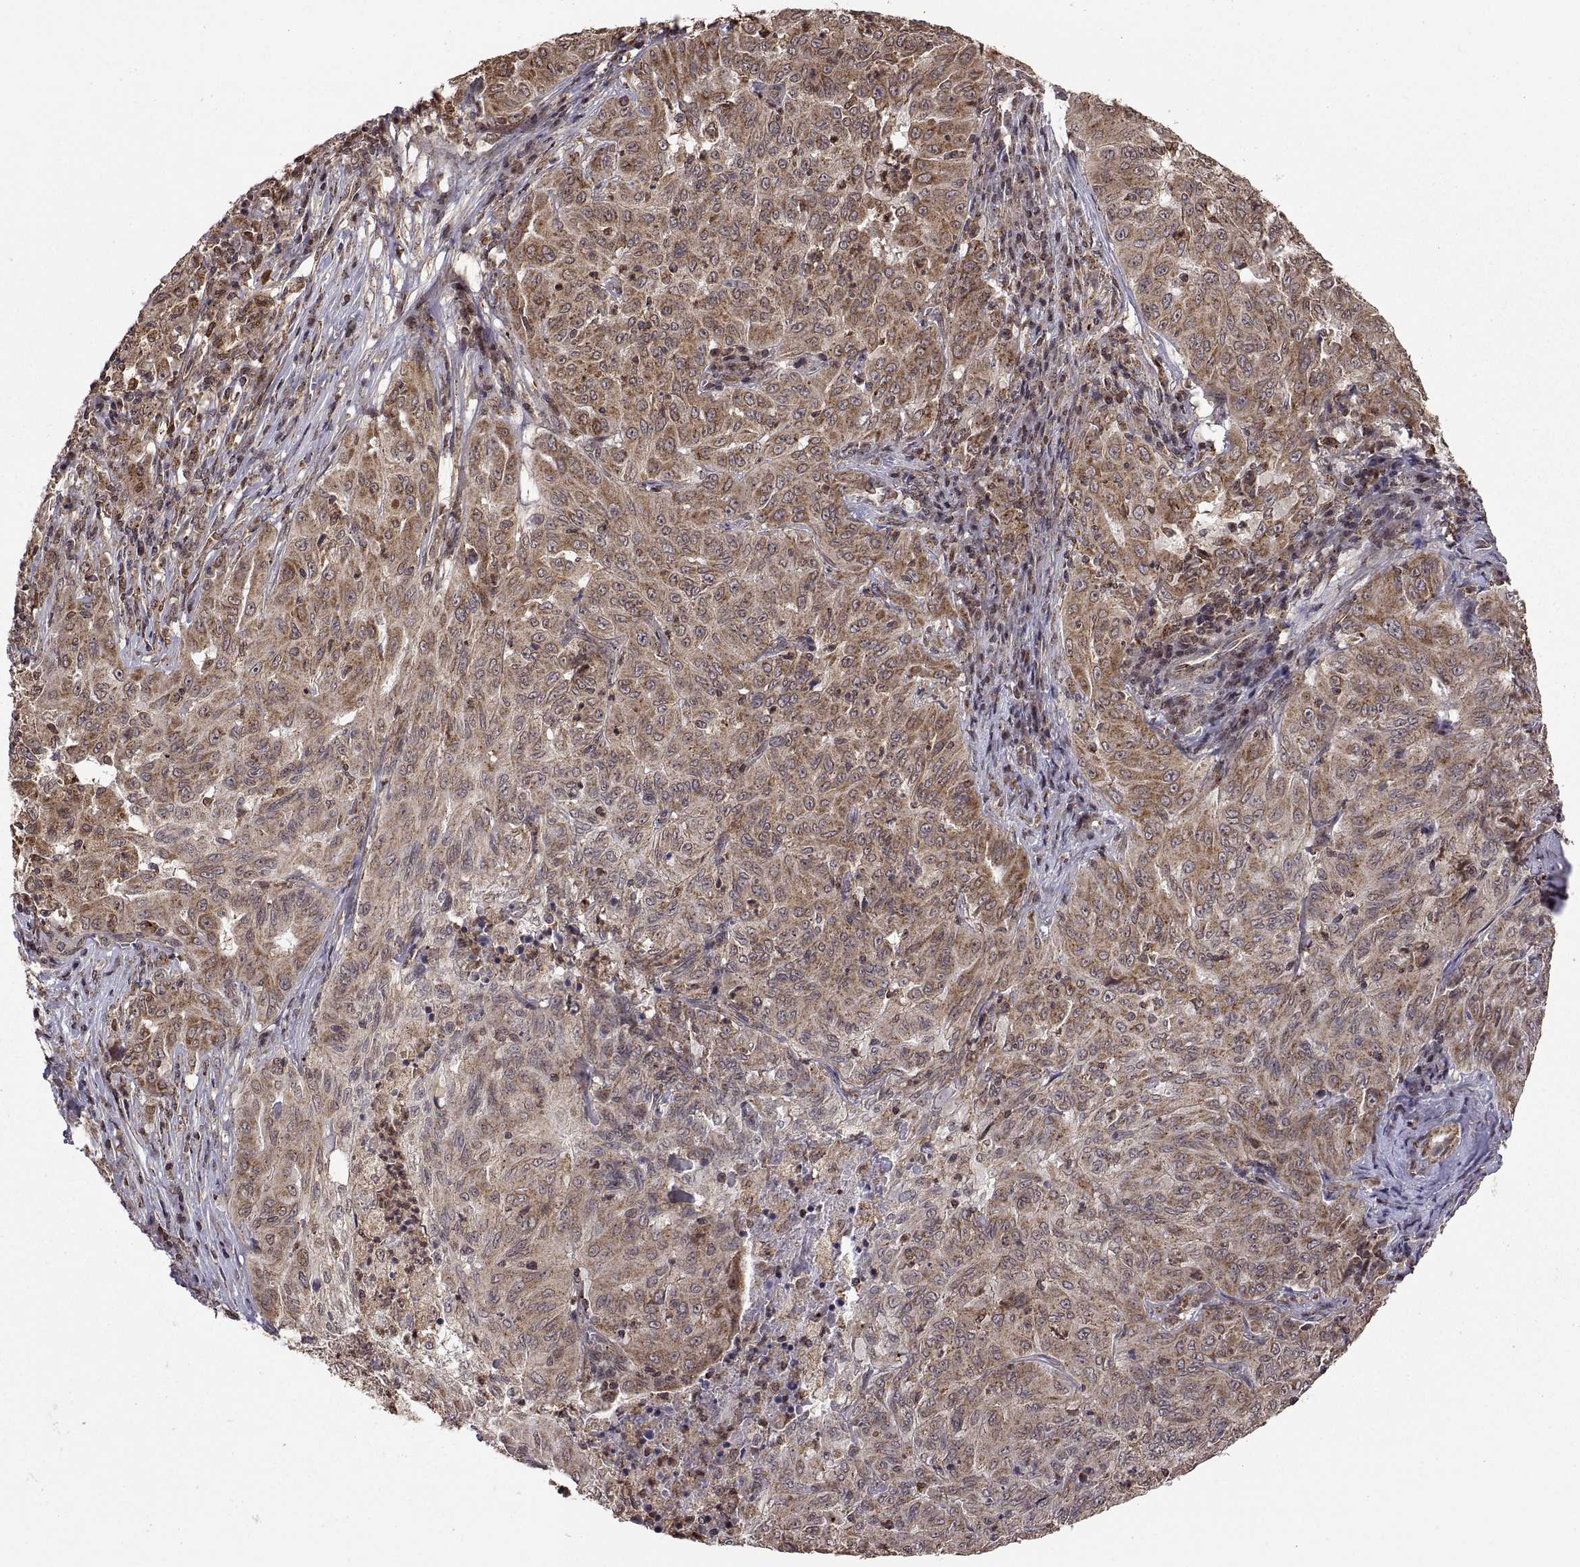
{"staining": {"intensity": "moderate", "quantity": "25%-75%", "location": "cytoplasmic/membranous"}, "tissue": "pancreatic cancer", "cell_type": "Tumor cells", "image_type": "cancer", "snomed": [{"axis": "morphology", "description": "Adenocarcinoma, NOS"}, {"axis": "topography", "description": "Pancreas"}], "caption": "Immunohistochemical staining of pancreatic cancer reveals medium levels of moderate cytoplasmic/membranous protein expression in approximately 25%-75% of tumor cells.", "gene": "ZNRF2", "patient": {"sex": "male", "age": 63}}